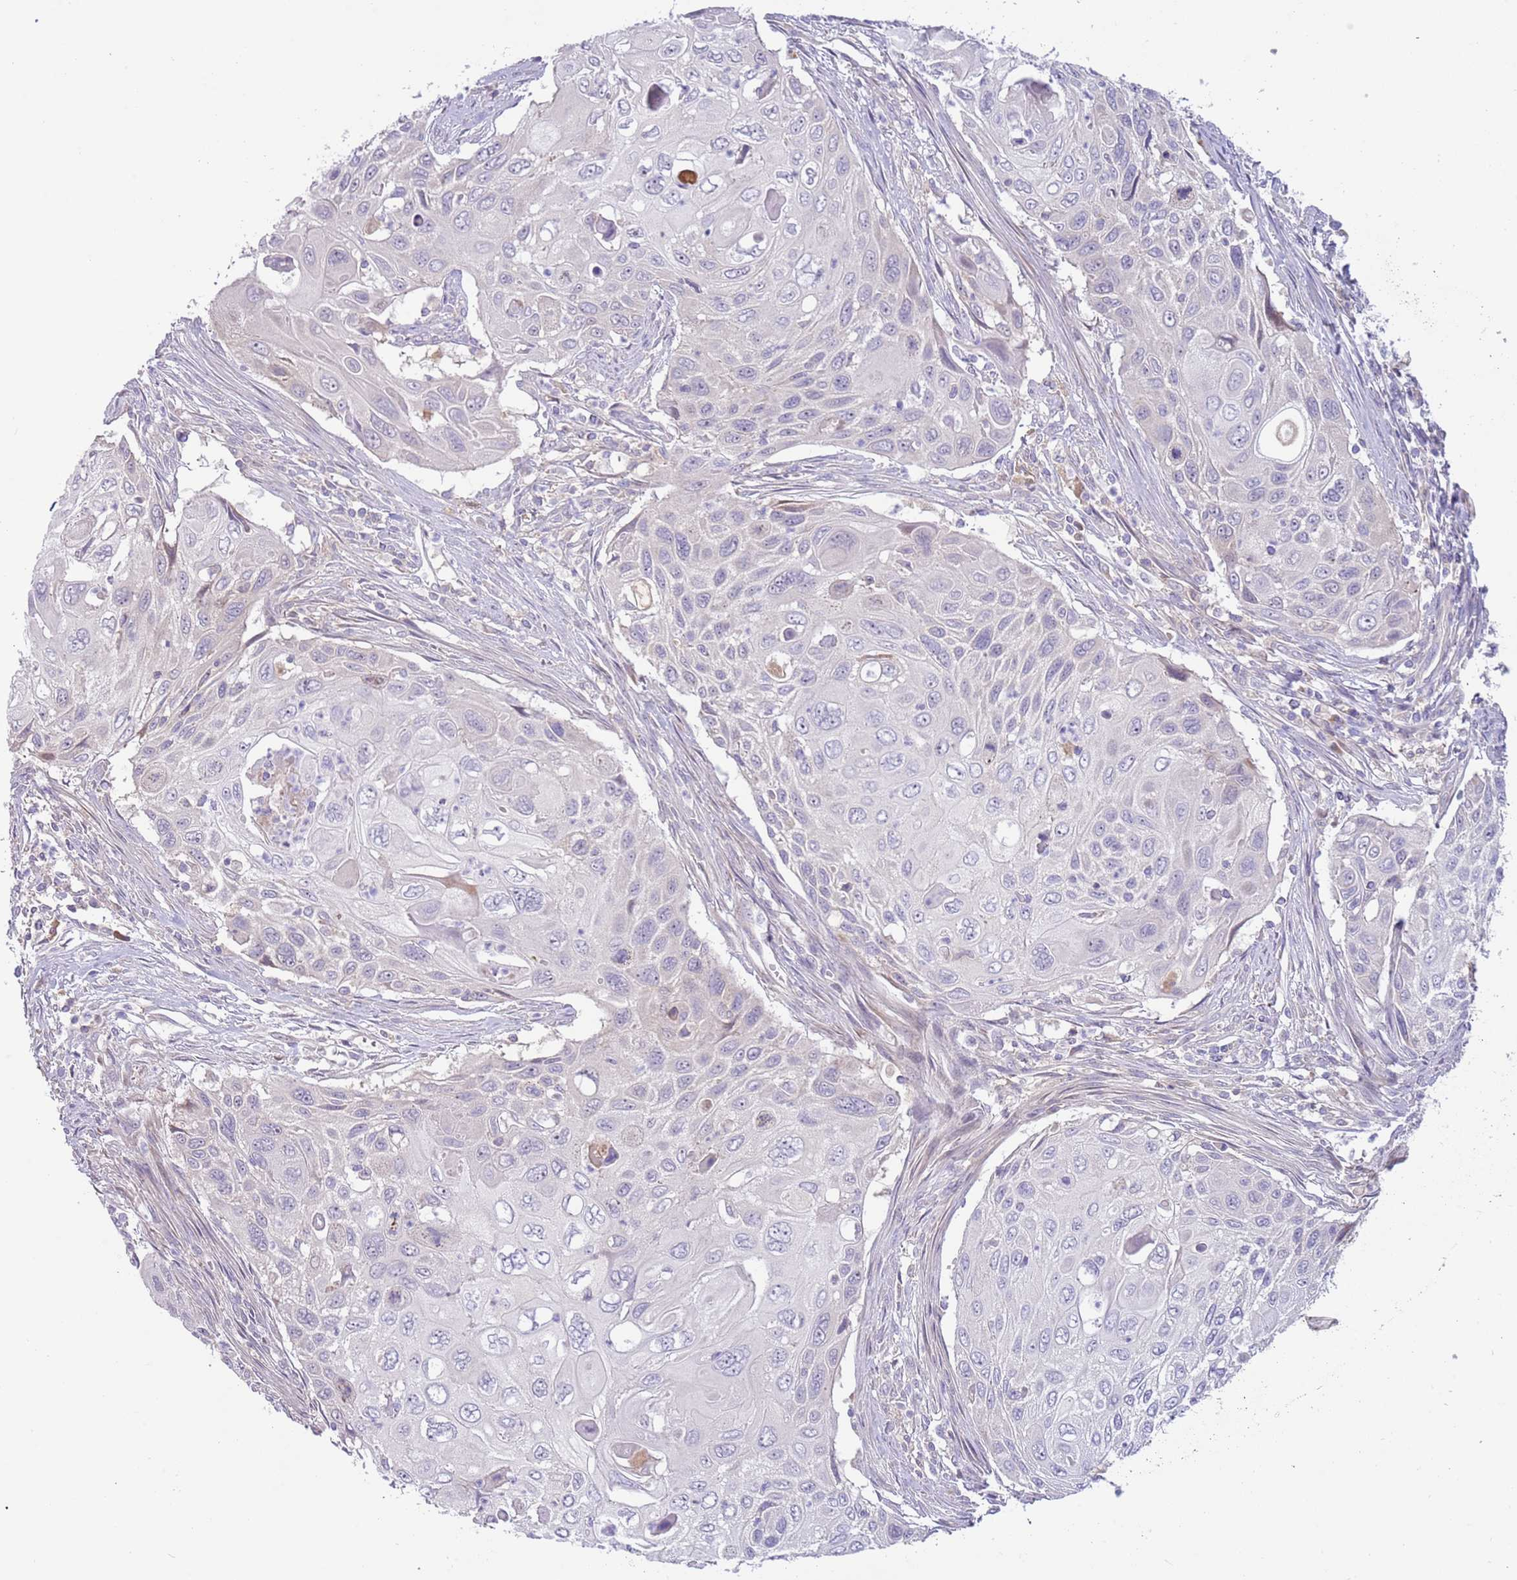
{"staining": {"intensity": "negative", "quantity": "none", "location": "none"}, "tissue": "cervical cancer", "cell_type": "Tumor cells", "image_type": "cancer", "snomed": [{"axis": "morphology", "description": "Squamous cell carcinoma, NOS"}, {"axis": "topography", "description": "Cervix"}], "caption": "Histopathology image shows no significant protein positivity in tumor cells of squamous cell carcinoma (cervical).", "gene": "CABYR", "patient": {"sex": "female", "age": 70}}